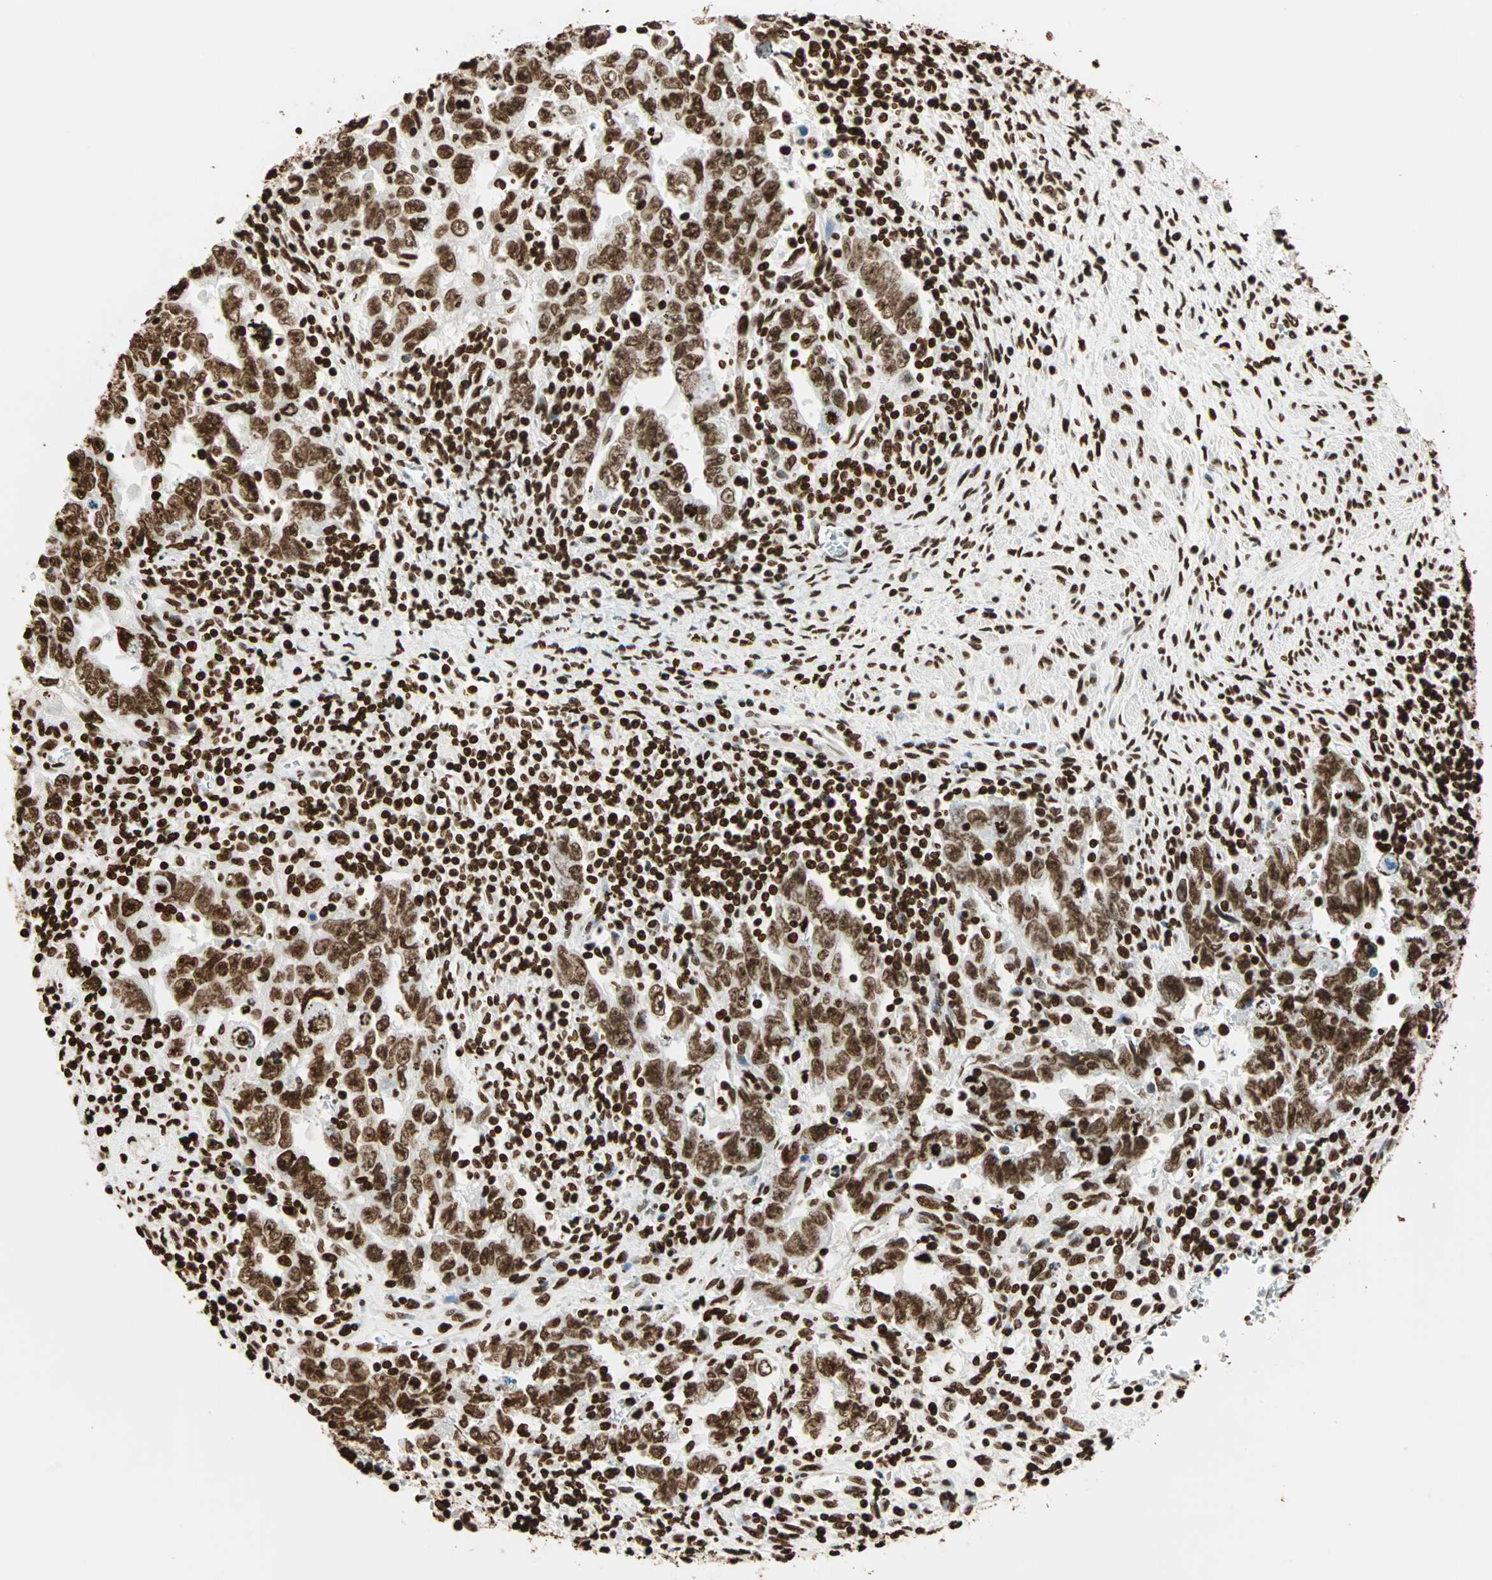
{"staining": {"intensity": "strong", "quantity": ">75%", "location": "nuclear"}, "tissue": "testis cancer", "cell_type": "Tumor cells", "image_type": "cancer", "snomed": [{"axis": "morphology", "description": "Carcinoma, Embryonal, NOS"}, {"axis": "topography", "description": "Testis"}], "caption": "Tumor cells reveal strong nuclear expression in approximately >75% of cells in testis embryonal carcinoma.", "gene": "GLI2", "patient": {"sex": "male", "age": 28}}